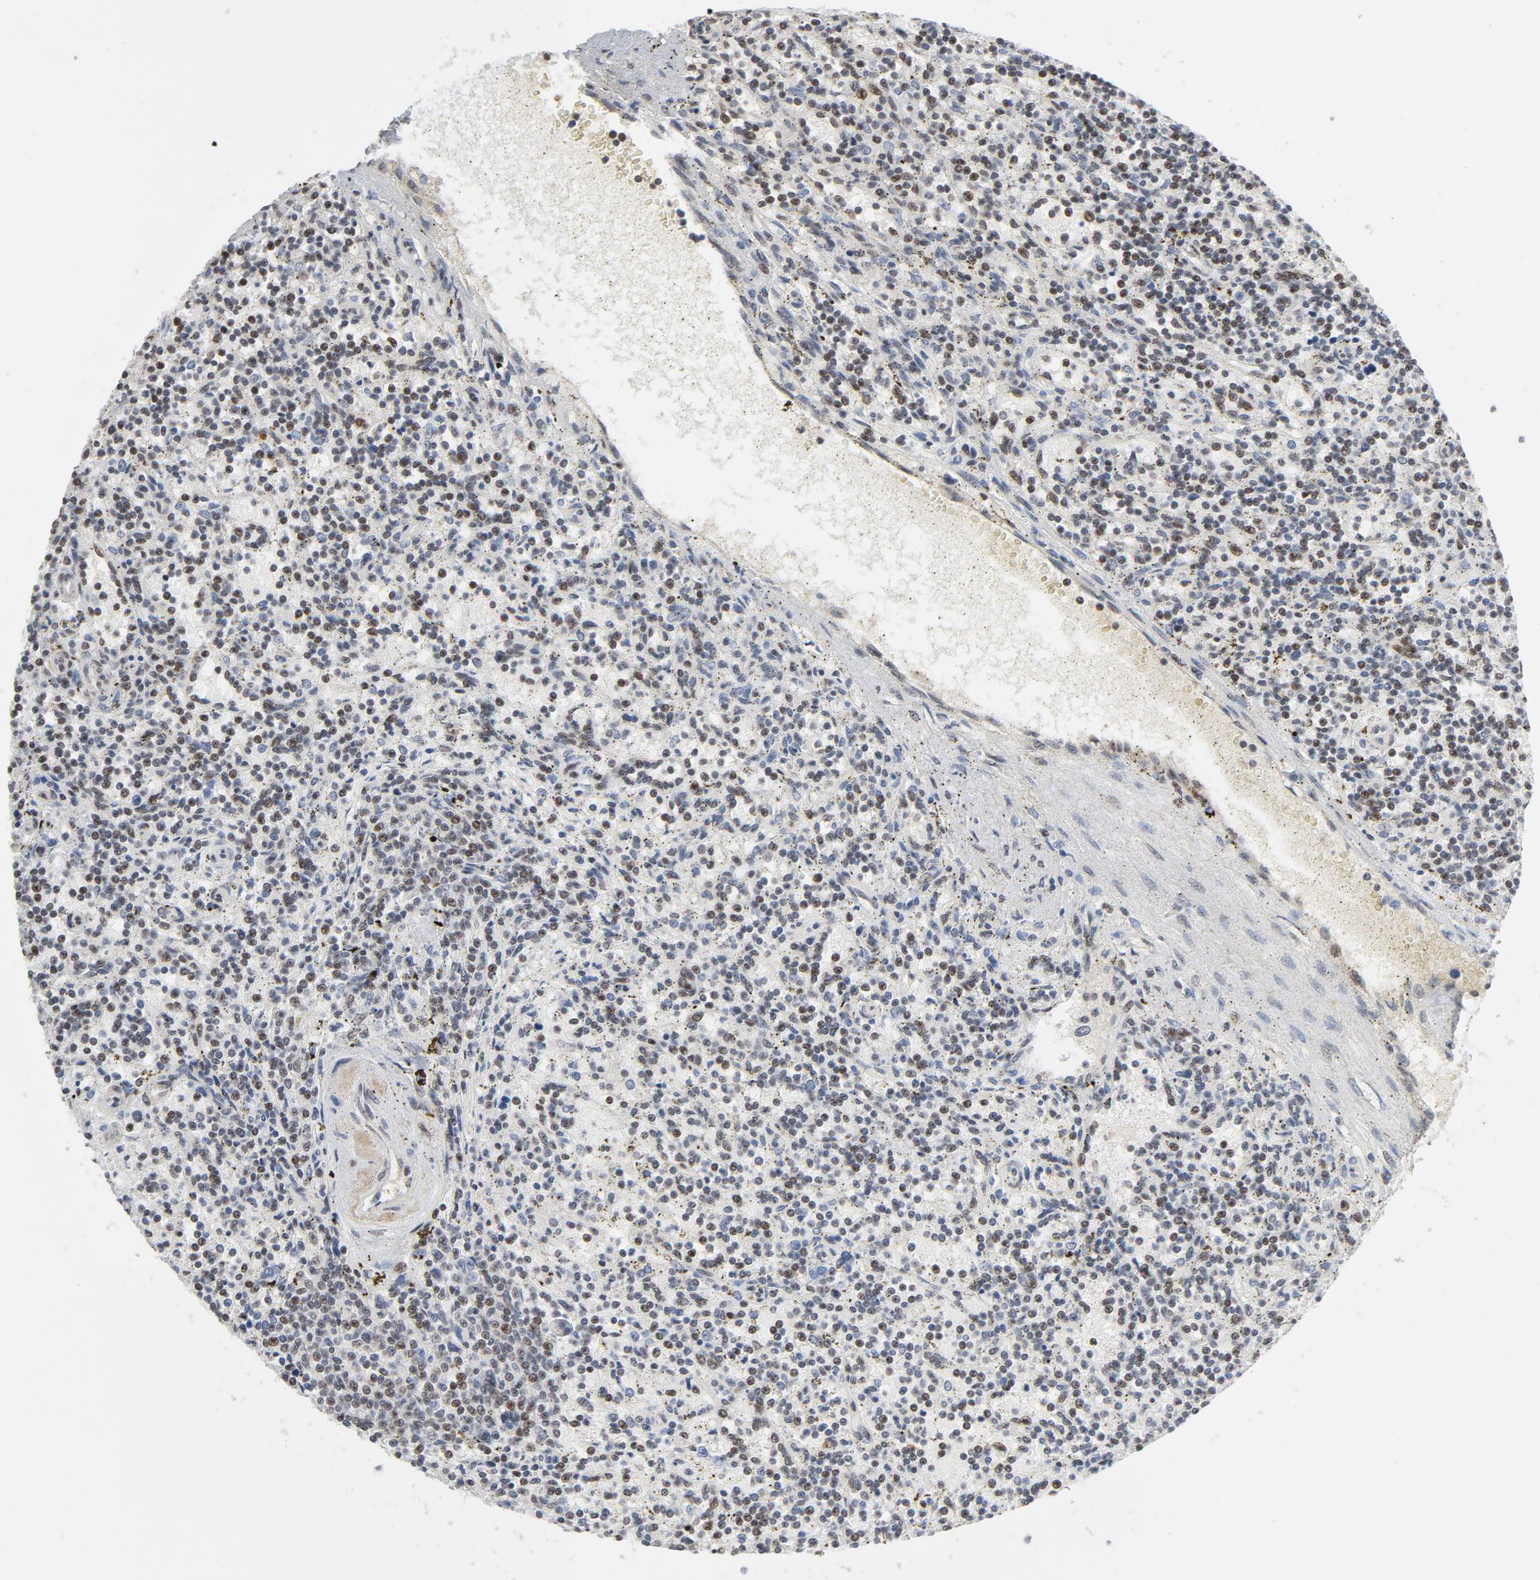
{"staining": {"intensity": "moderate", "quantity": "25%-75%", "location": "nuclear"}, "tissue": "lymphoma", "cell_type": "Tumor cells", "image_type": "cancer", "snomed": [{"axis": "morphology", "description": "Malignant lymphoma, non-Hodgkin's type, Low grade"}, {"axis": "topography", "description": "Spleen"}], "caption": "Lymphoma tissue reveals moderate nuclear positivity in about 25%-75% of tumor cells, visualized by immunohistochemistry. (DAB IHC with brightfield microscopy, high magnification).", "gene": "TP53RK", "patient": {"sex": "male", "age": 73}}